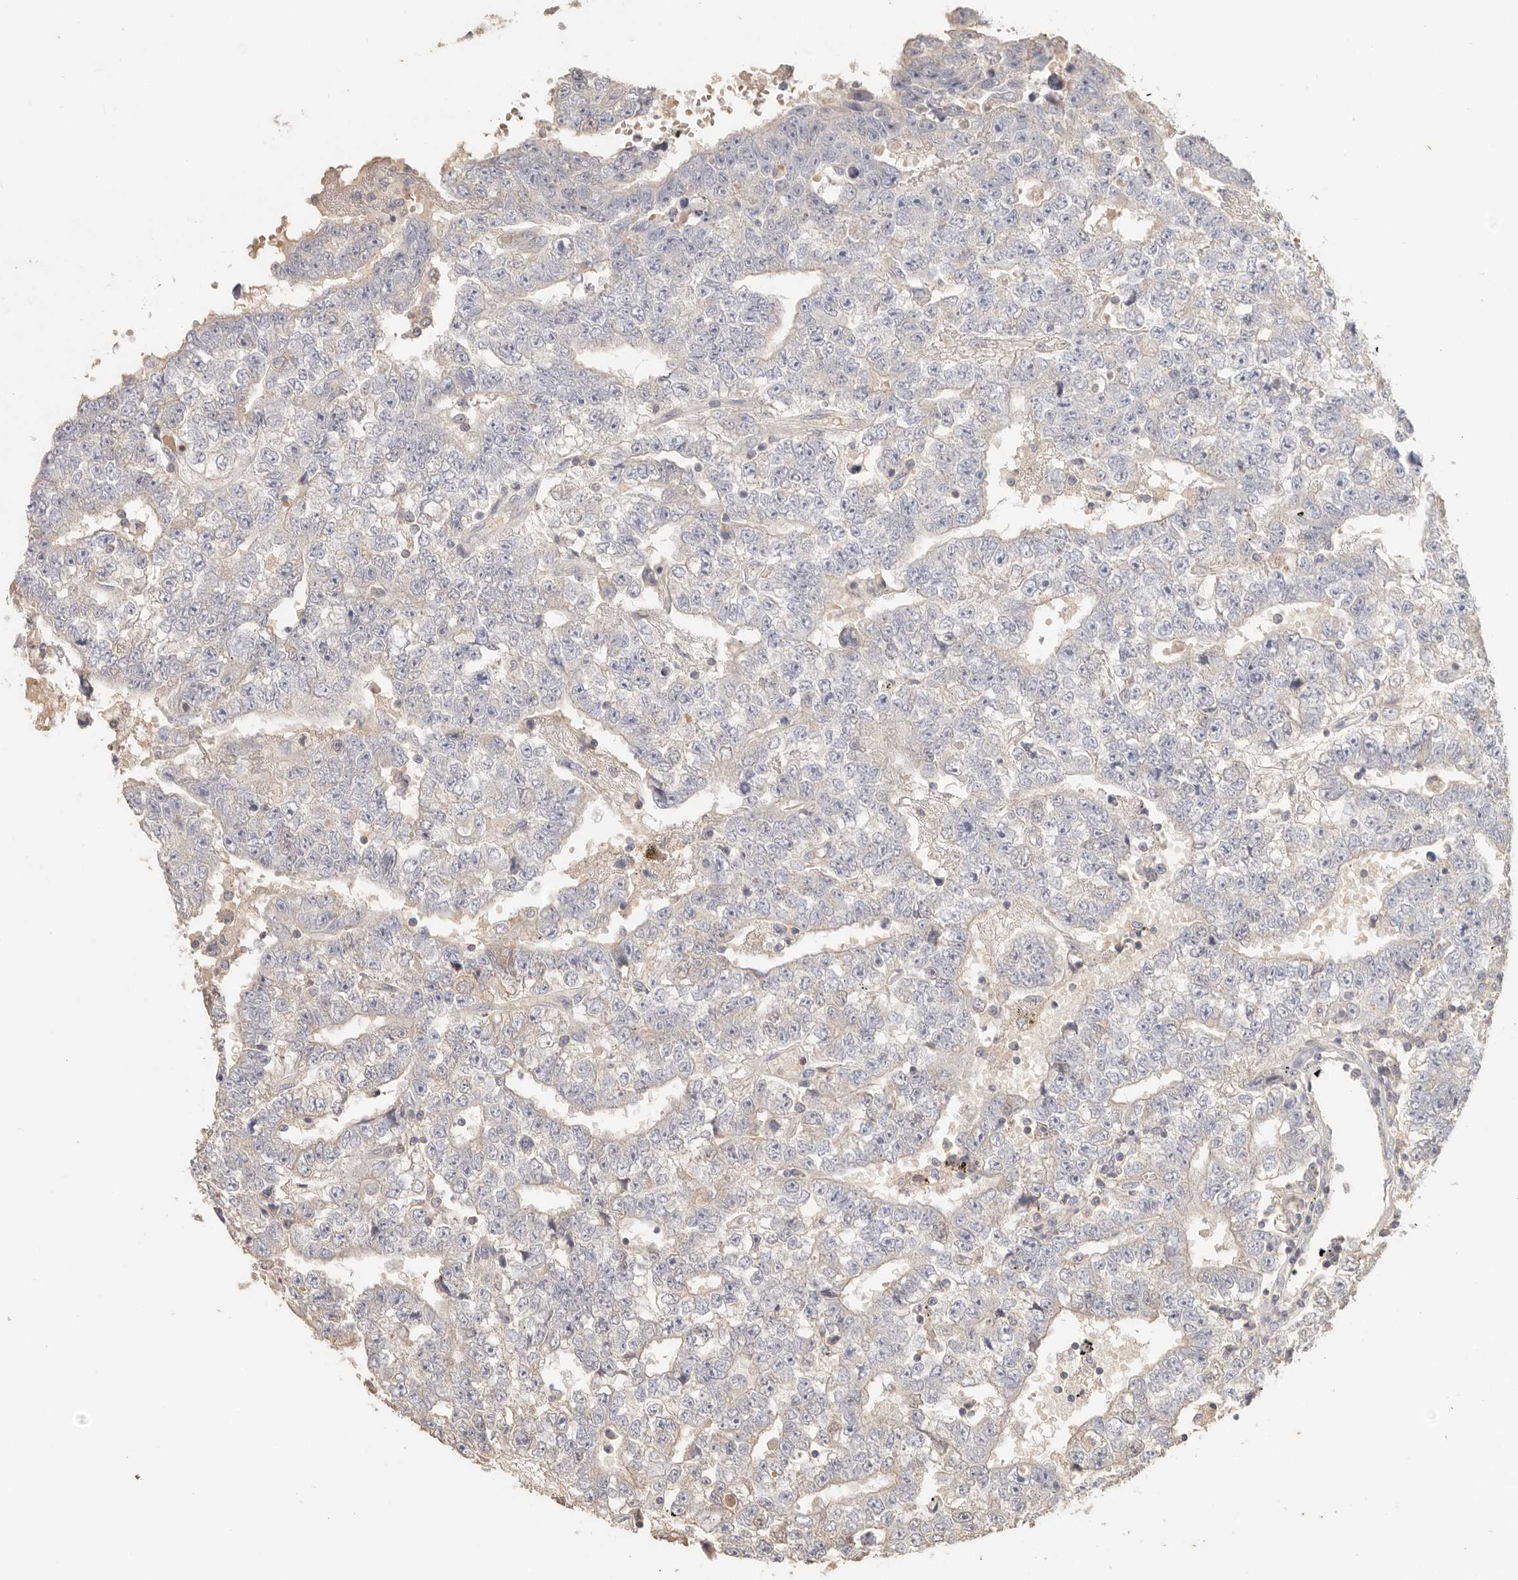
{"staining": {"intensity": "negative", "quantity": "none", "location": "none"}, "tissue": "testis cancer", "cell_type": "Tumor cells", "image_type": "cancer", "snomed": [{"axis": "morphology", "description": "Carcinoma, Embryonal, NOS"}, {"axis": "topography", "description": "Testis"}], "caption": "Tumor cells show no significant protein expression in testis embryonal carcinoma. (DAB IHC, high magnification).", "gene": "CSK", "patient": {"sex": "male", "age": 25}}